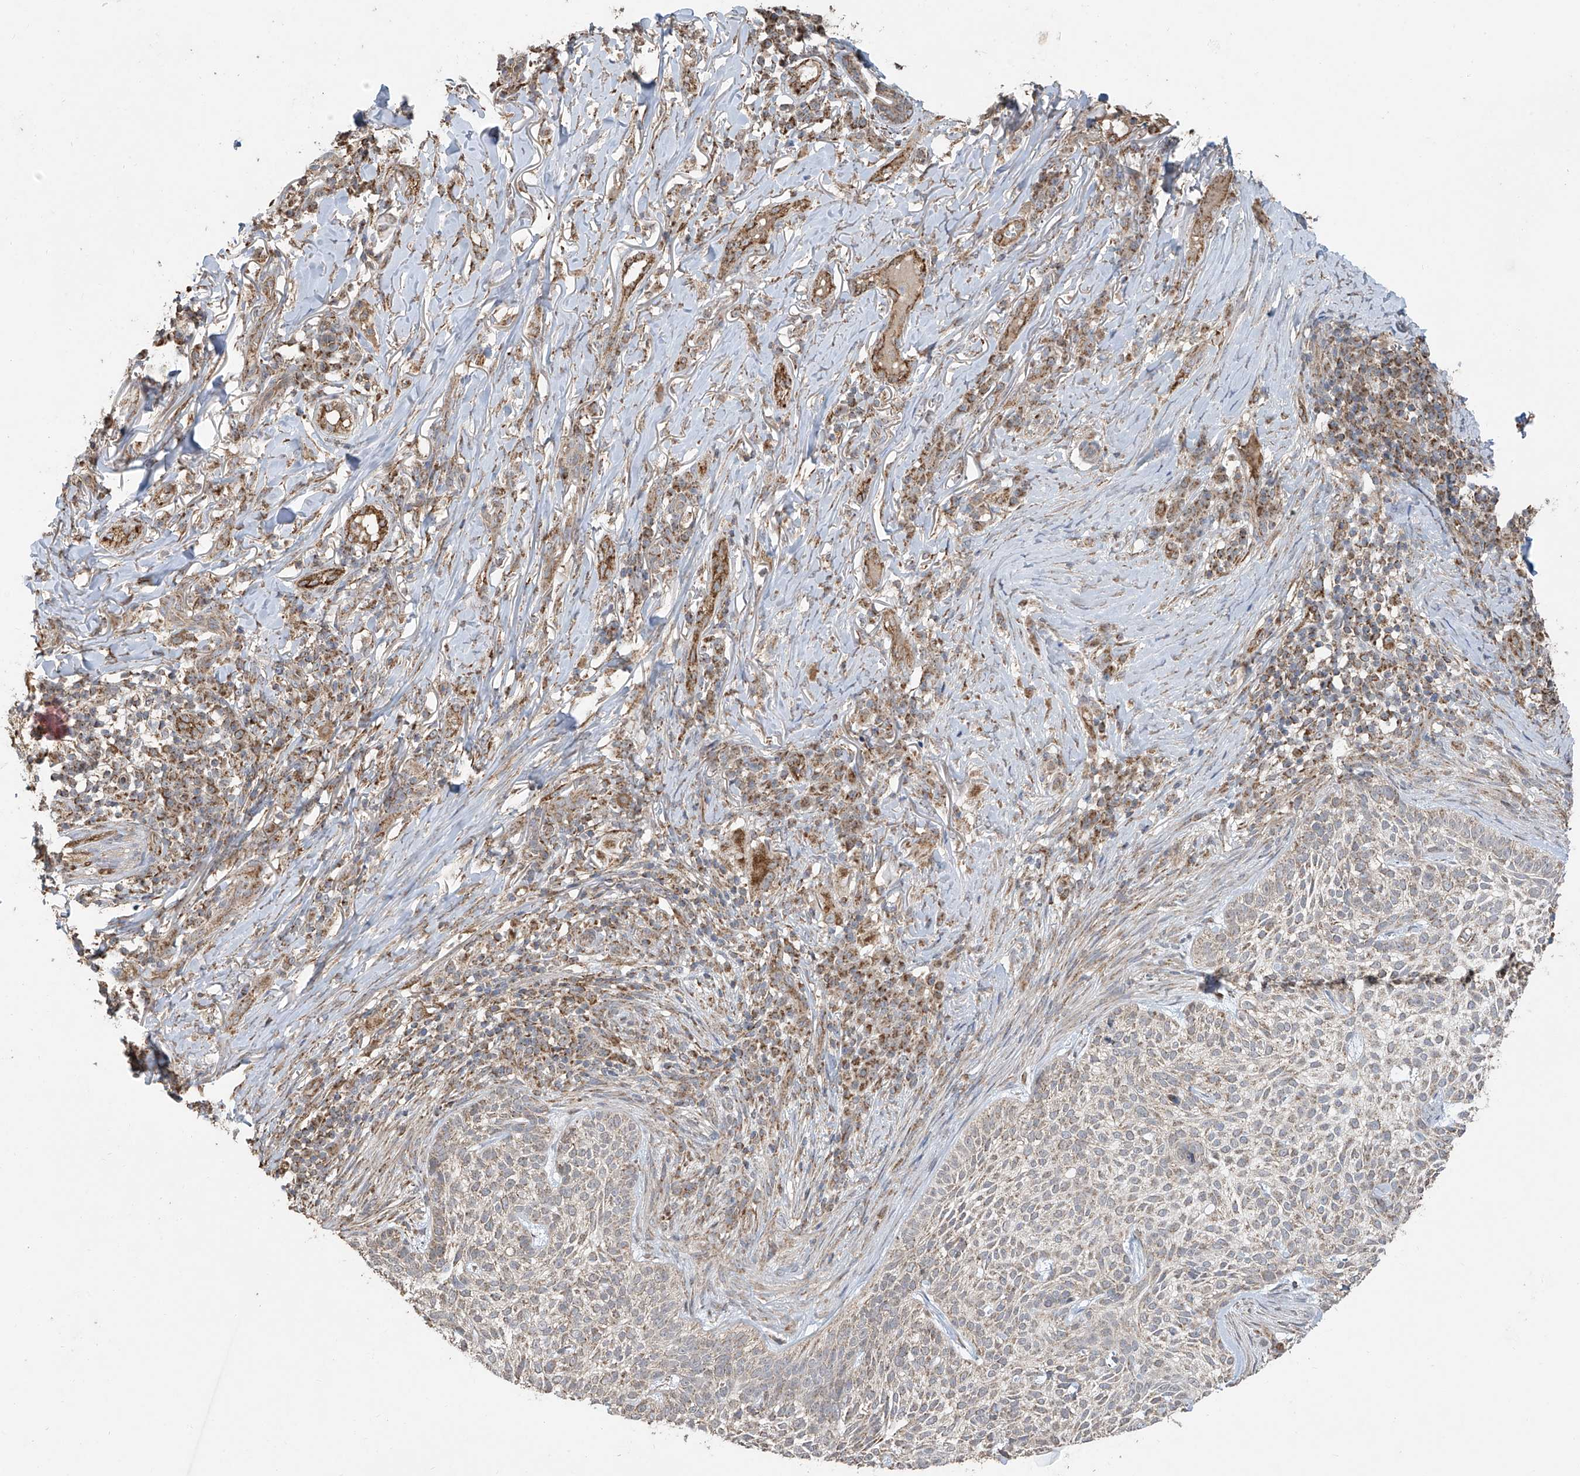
{"staining": {"intensity": "weak", "quantity": "25%-75%", "location": "cytoplasmic/membranous"}, "tissue": "skin cancer", "cell_type": "Tumor cells", "image_type": "cancer", "snomed": [{"axis": "morphology", "description": "Basal cell carcinoma"}, {"axis": "topography", "description": "Skin"}], "caption": "Immunohistochemical staining of skin basal cell carcinoma displays weak cytoplasmic/membranous protein expression in approximately 25%-75% of tumor cells.", "gene": "UQCC1", "patient": {"sex": "female", "age": 64}}